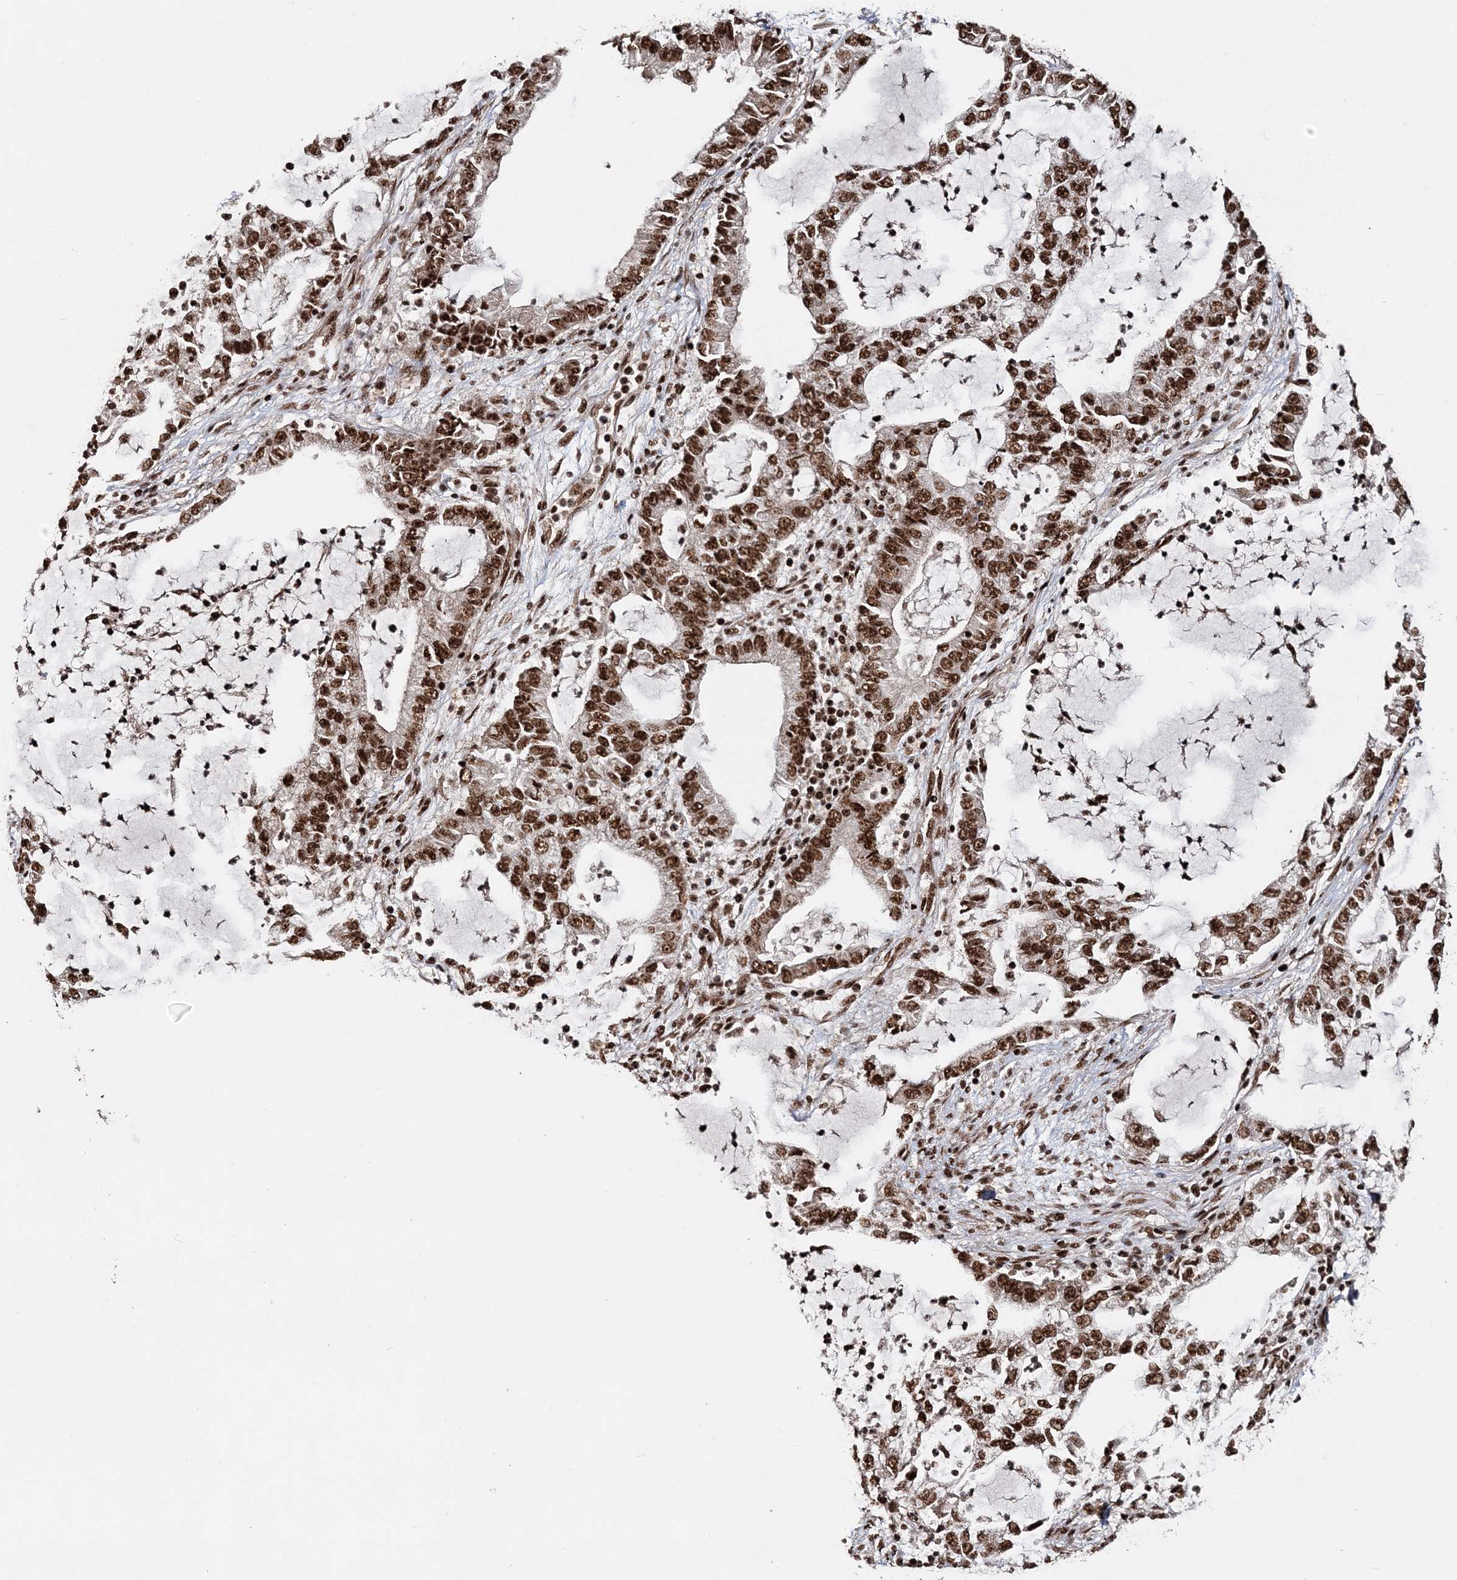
{"staining": {"intensity": "strong", "quantity": ">75%", "location": "nuclear"}, "tissue": "lung cancer", "cell_type": "Tumor cells", "image_type": "cancer", "snomed": [{"axis": "morphology", "description": "Adenocarcinoma, NOS"}, {"axis": "topography", "description": "Lung"}], "caption": "An image of human lung cancer stained for a protein reveals strong nuclear brown staining in tumor cells. The protein of interest is stained brown, and the nuclei are stained in blue (DAB (3,3'-diaminobenzidine) IHC with brightfield microscopy, high magnification).", "gene": "EXOSC8", "patient": {"sex": "female", "age": 51}}